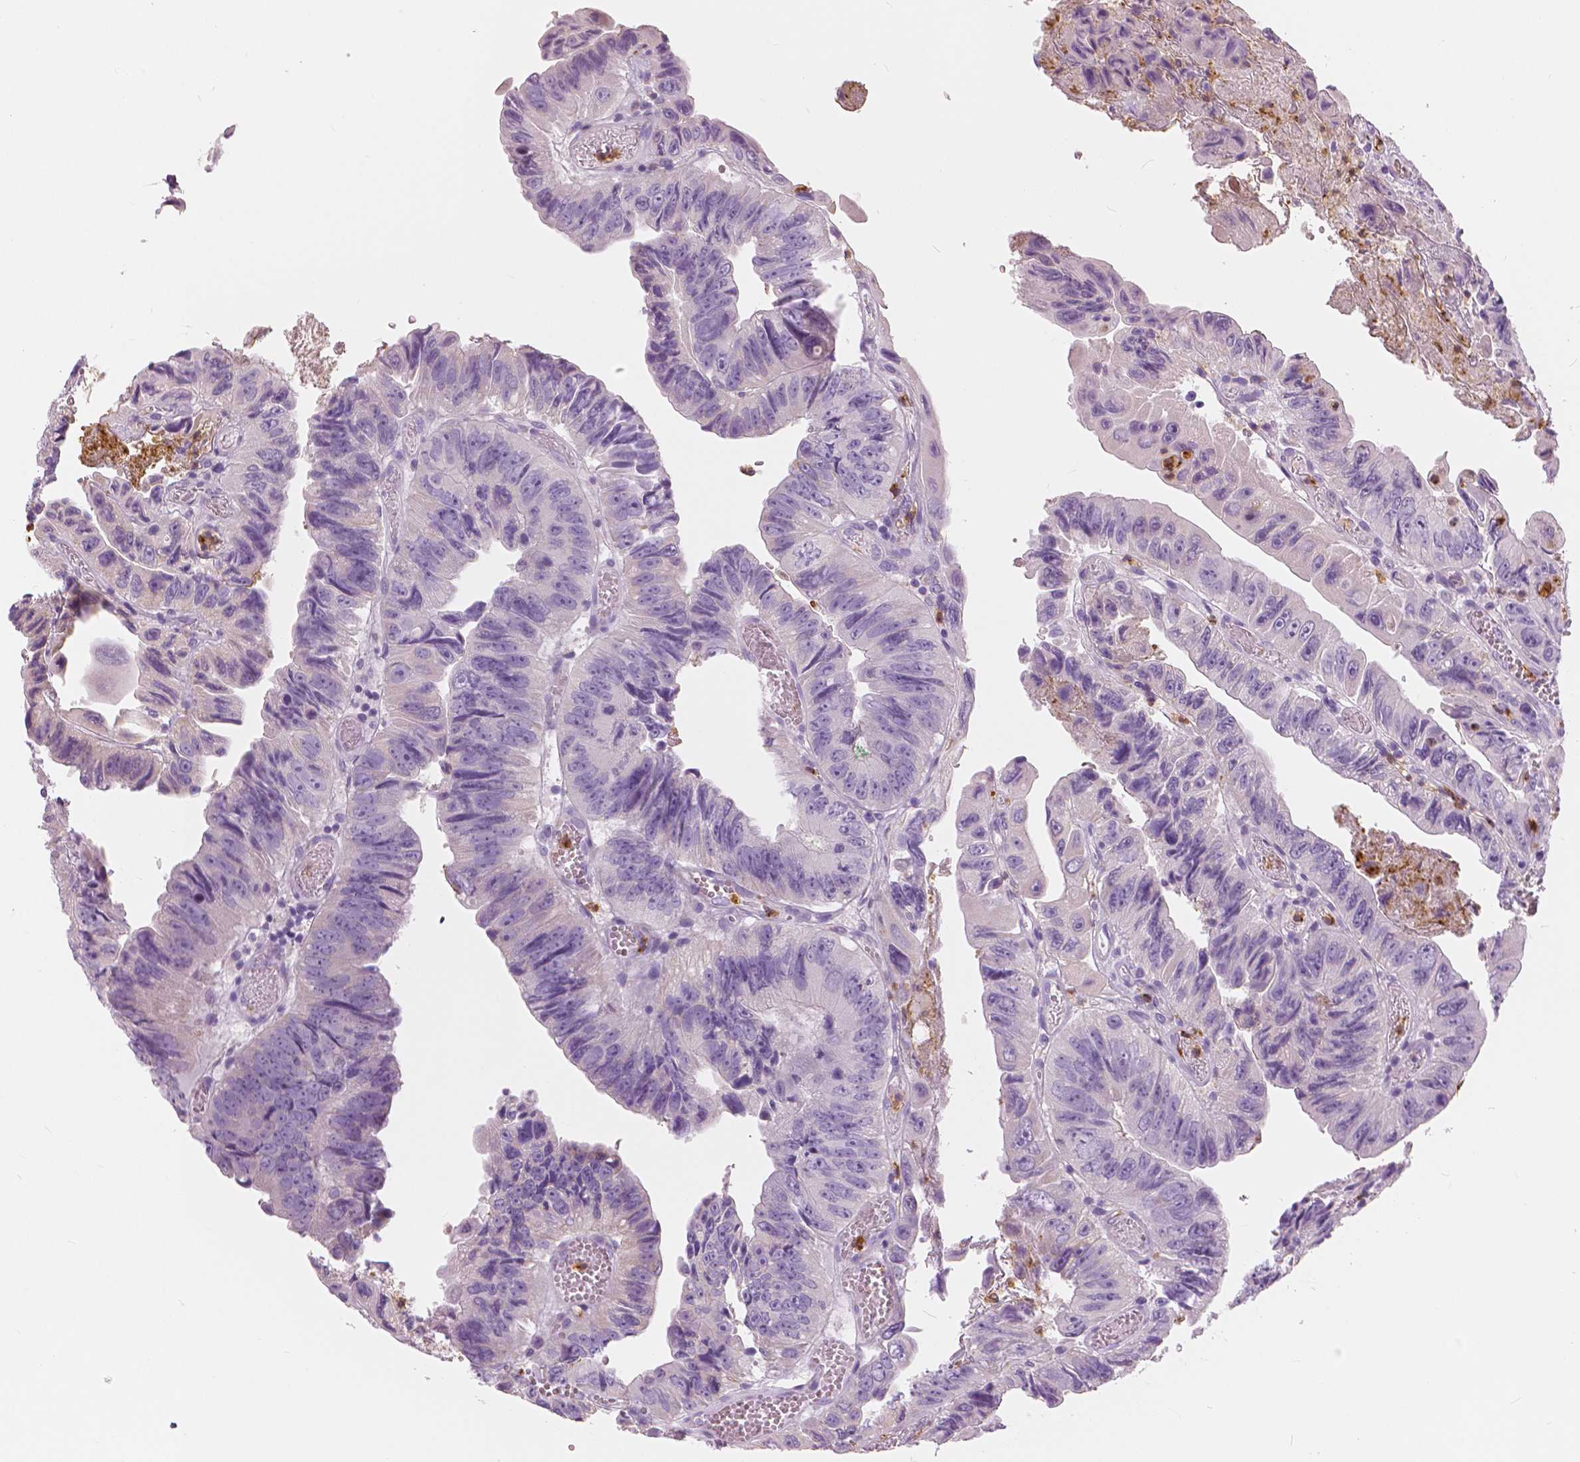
{"staining": {"intensity": "negative", "quantity": "none", "location": "none"}, "tissue": "colorectal cancer", "cell_type": "Tumor cells", "image_type": "cancer", "snomed": [{"axis": "morphology", "description": "Adenocarcinoma, NOS"}, {"axis": "topography", "description": "Colon"}], "caption": "The histopathology image exhibits no significant staining in tumor cells of colorectal adenocarcinoma. Brightfield microscopy of IHC stained with DAB (brown) and hematoxylin (blue), captured at high magnification.", "gene": "CXCR2", "patient": {"sex": "female", "age": 84}}